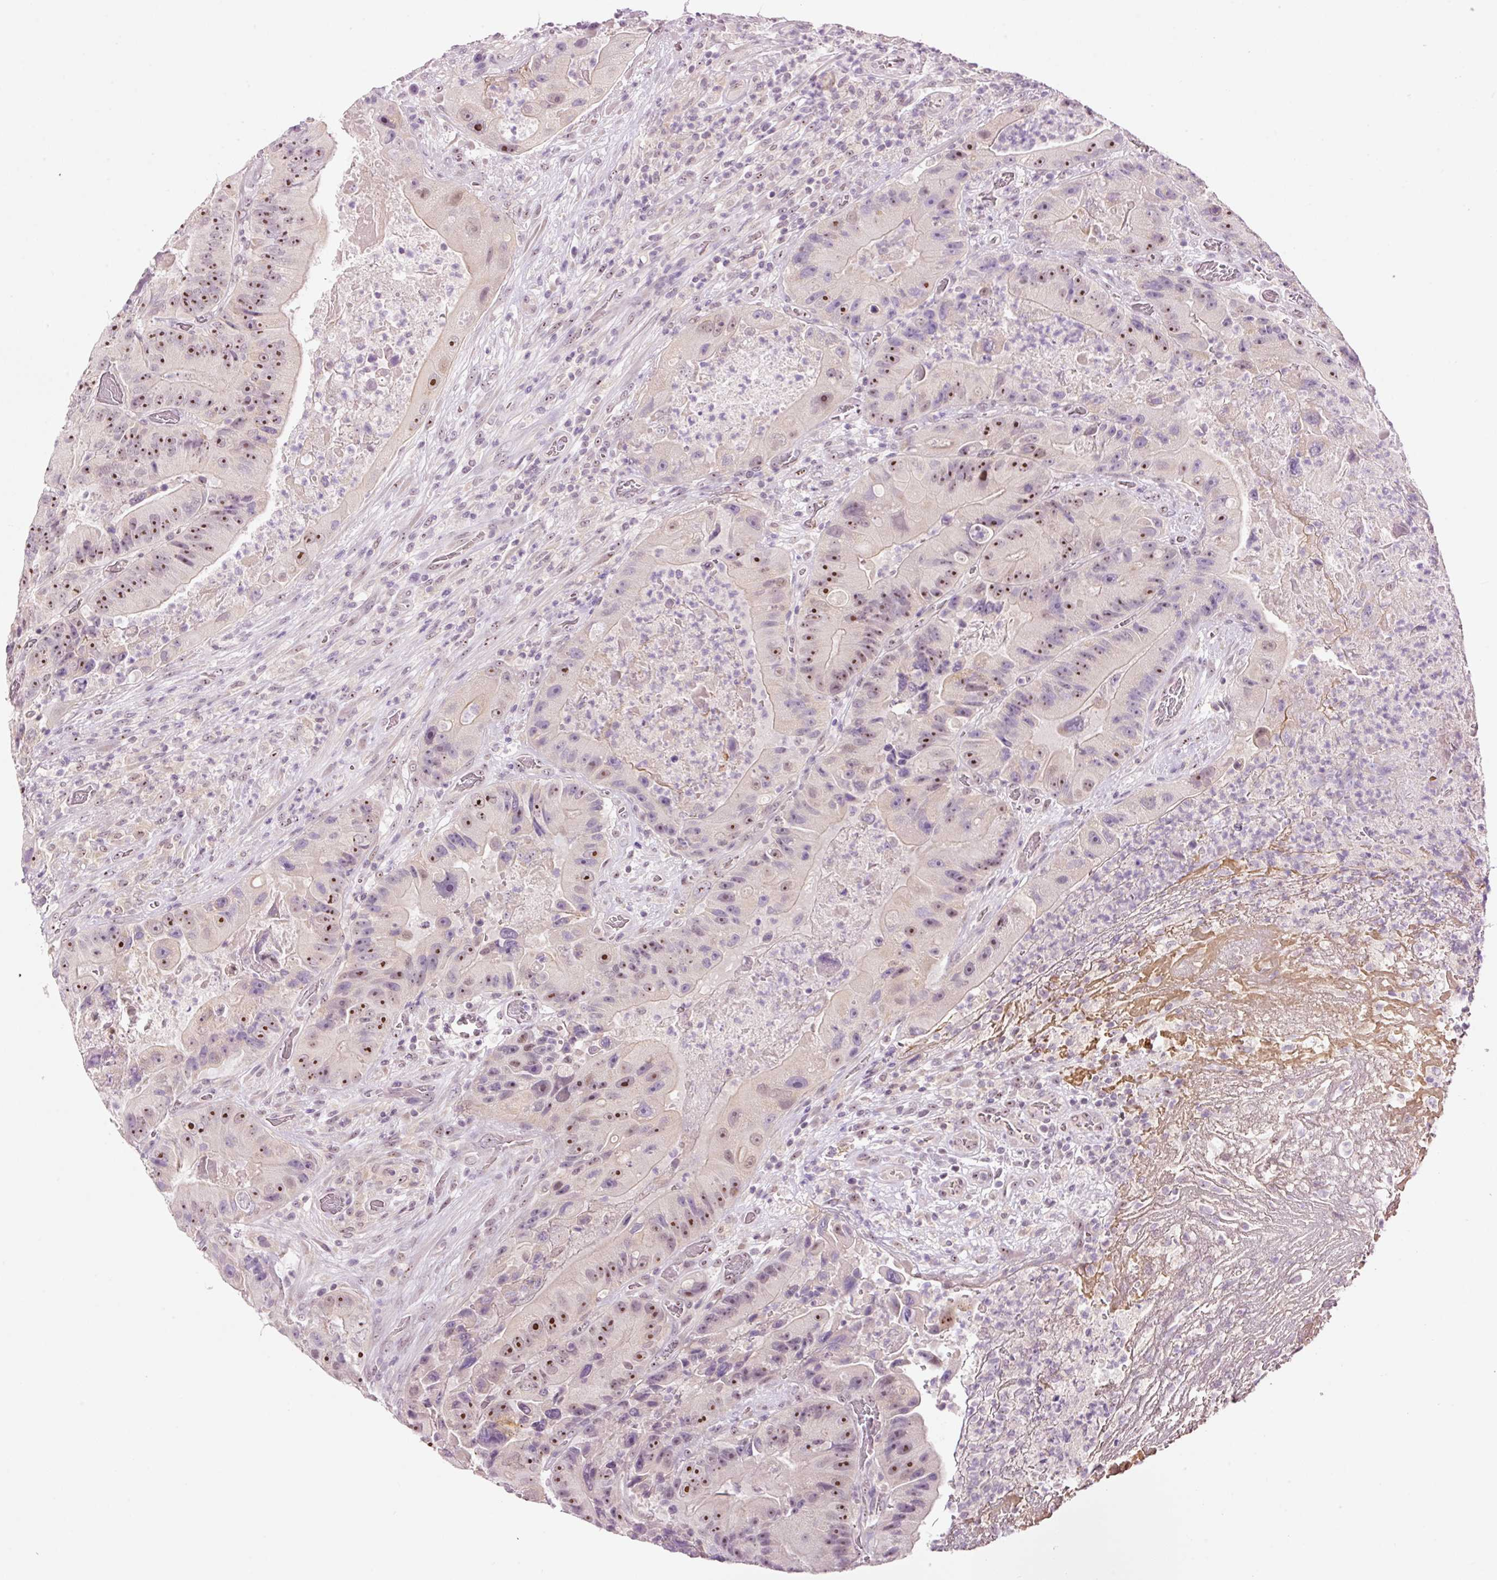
{"staining": {"intensity": "moderate", "quantity": ">75%", "location": "nuclear"}, "tissue": "colorectal cancer", "cell_type": "Tumor cells", "image_type": "cancer", "snomed": [{"axis": "morphology", "description": "Adenocarcinoma, NOS"}, {"axis": "topography", "description": "Colon"}], "caption": "This image reveals immunohistochemistry (IHC) staining of colorectal cancer (adenocarcinoma), with medium moderate nuclear staining in approximately >75% of tumor cells.", "gene": "GCG", "patient": {"sex": "female", "age": 86}}